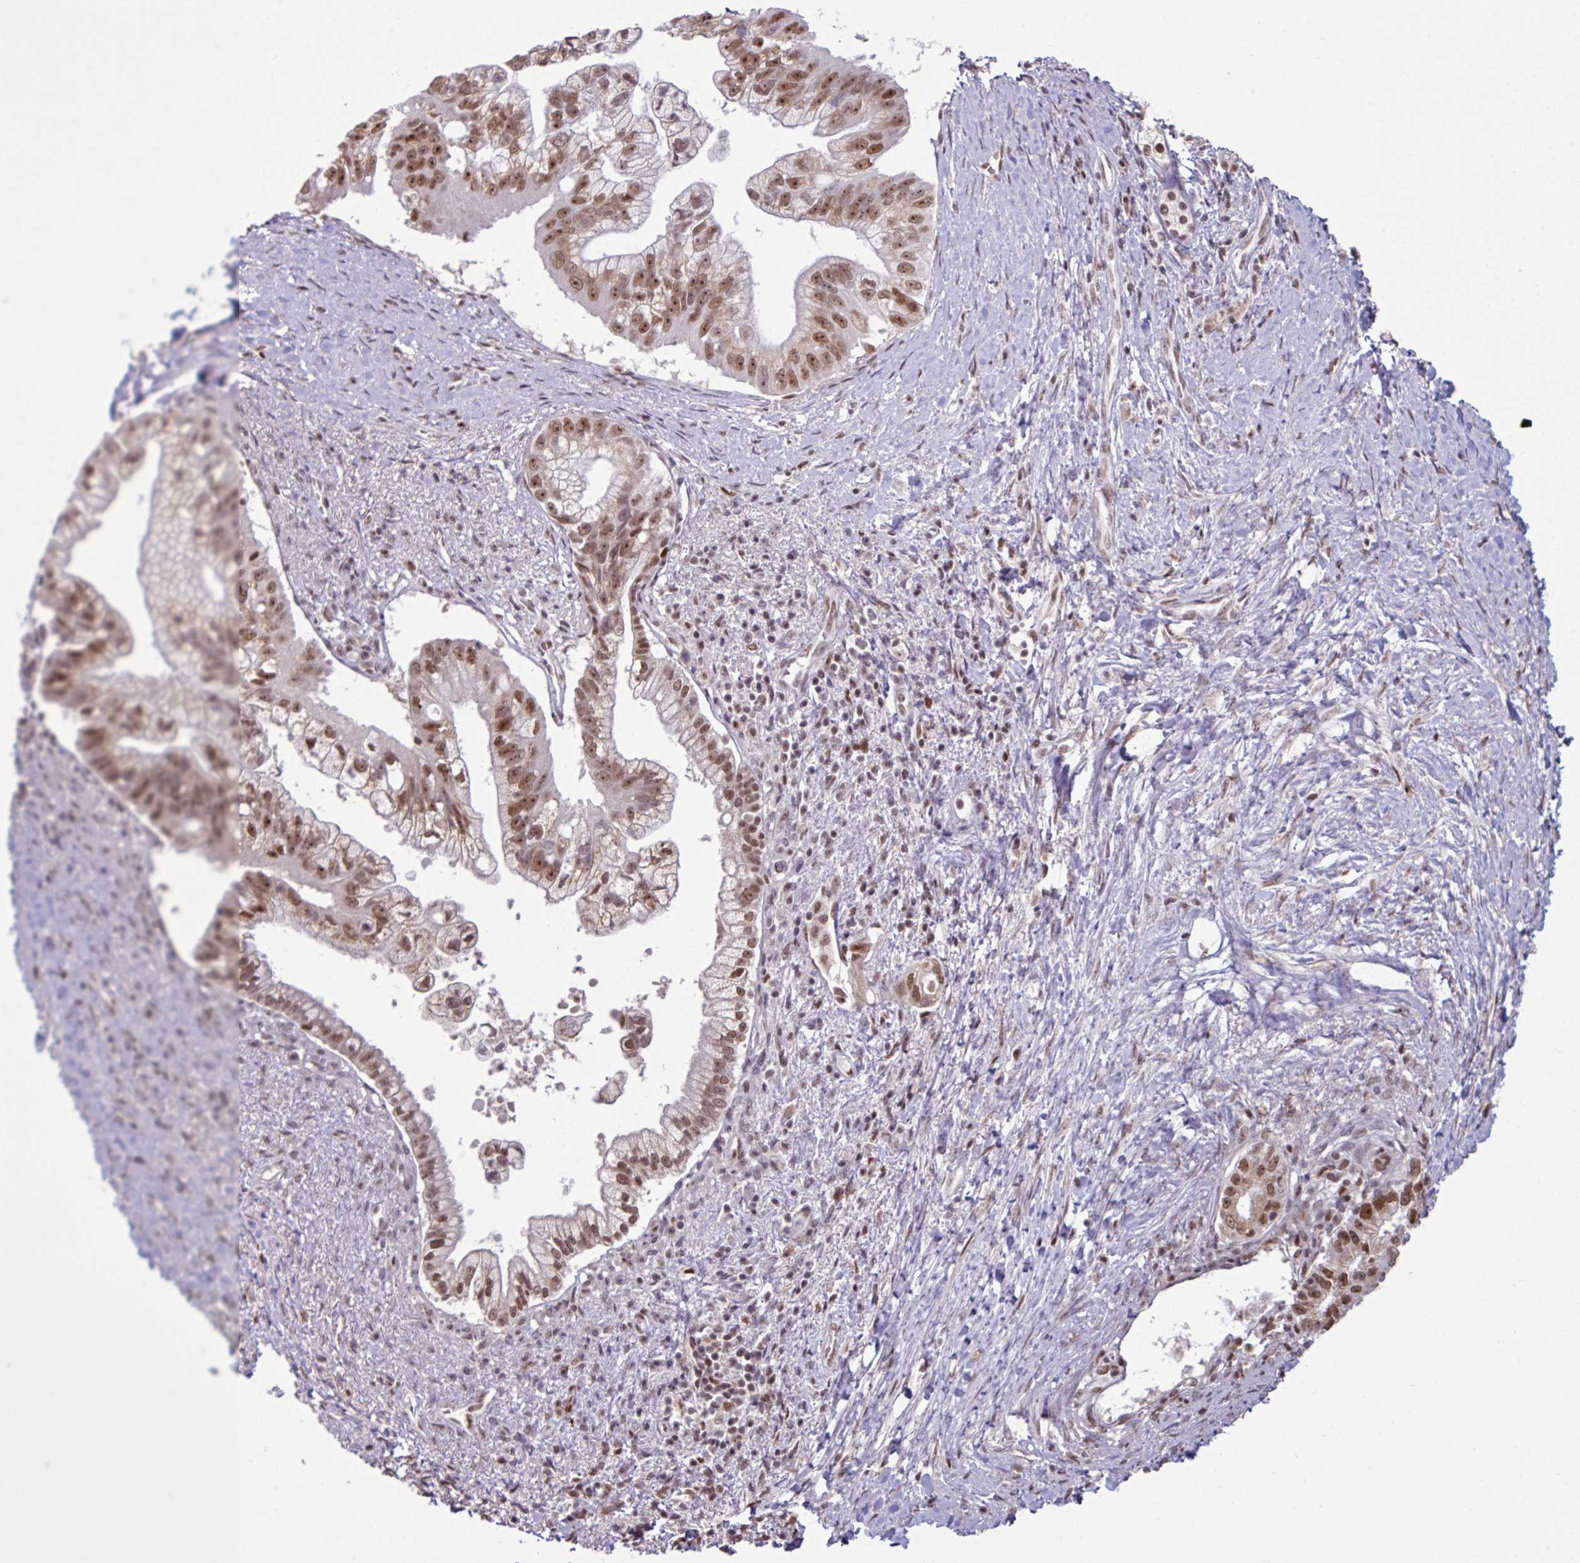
{"staining": {"intensity": "moderate", "quantity": ">75%", "location": "nuclear"}, "tissue": "pancreatic cancer", "cell_type": "Tumor cells", "image_type": "cancer", "snomed": [{"axis": "morphology", "description": "Adenocarcinoma, NOS"}, {"axis": "topography", "description": "Pancreas"}], "caption": "Immunohistochemistry (IHC) histopathology image of neoplastic tissue: human pancreatic adenocarcinoma stained using immunohistochemistry displays medium levels of moderate protein expression localized specifically in the nuclear of tumor cells, appearing as a nuclear brown color.", "gene": "TDG", "patient": {"sex": "male", "age": 70}}